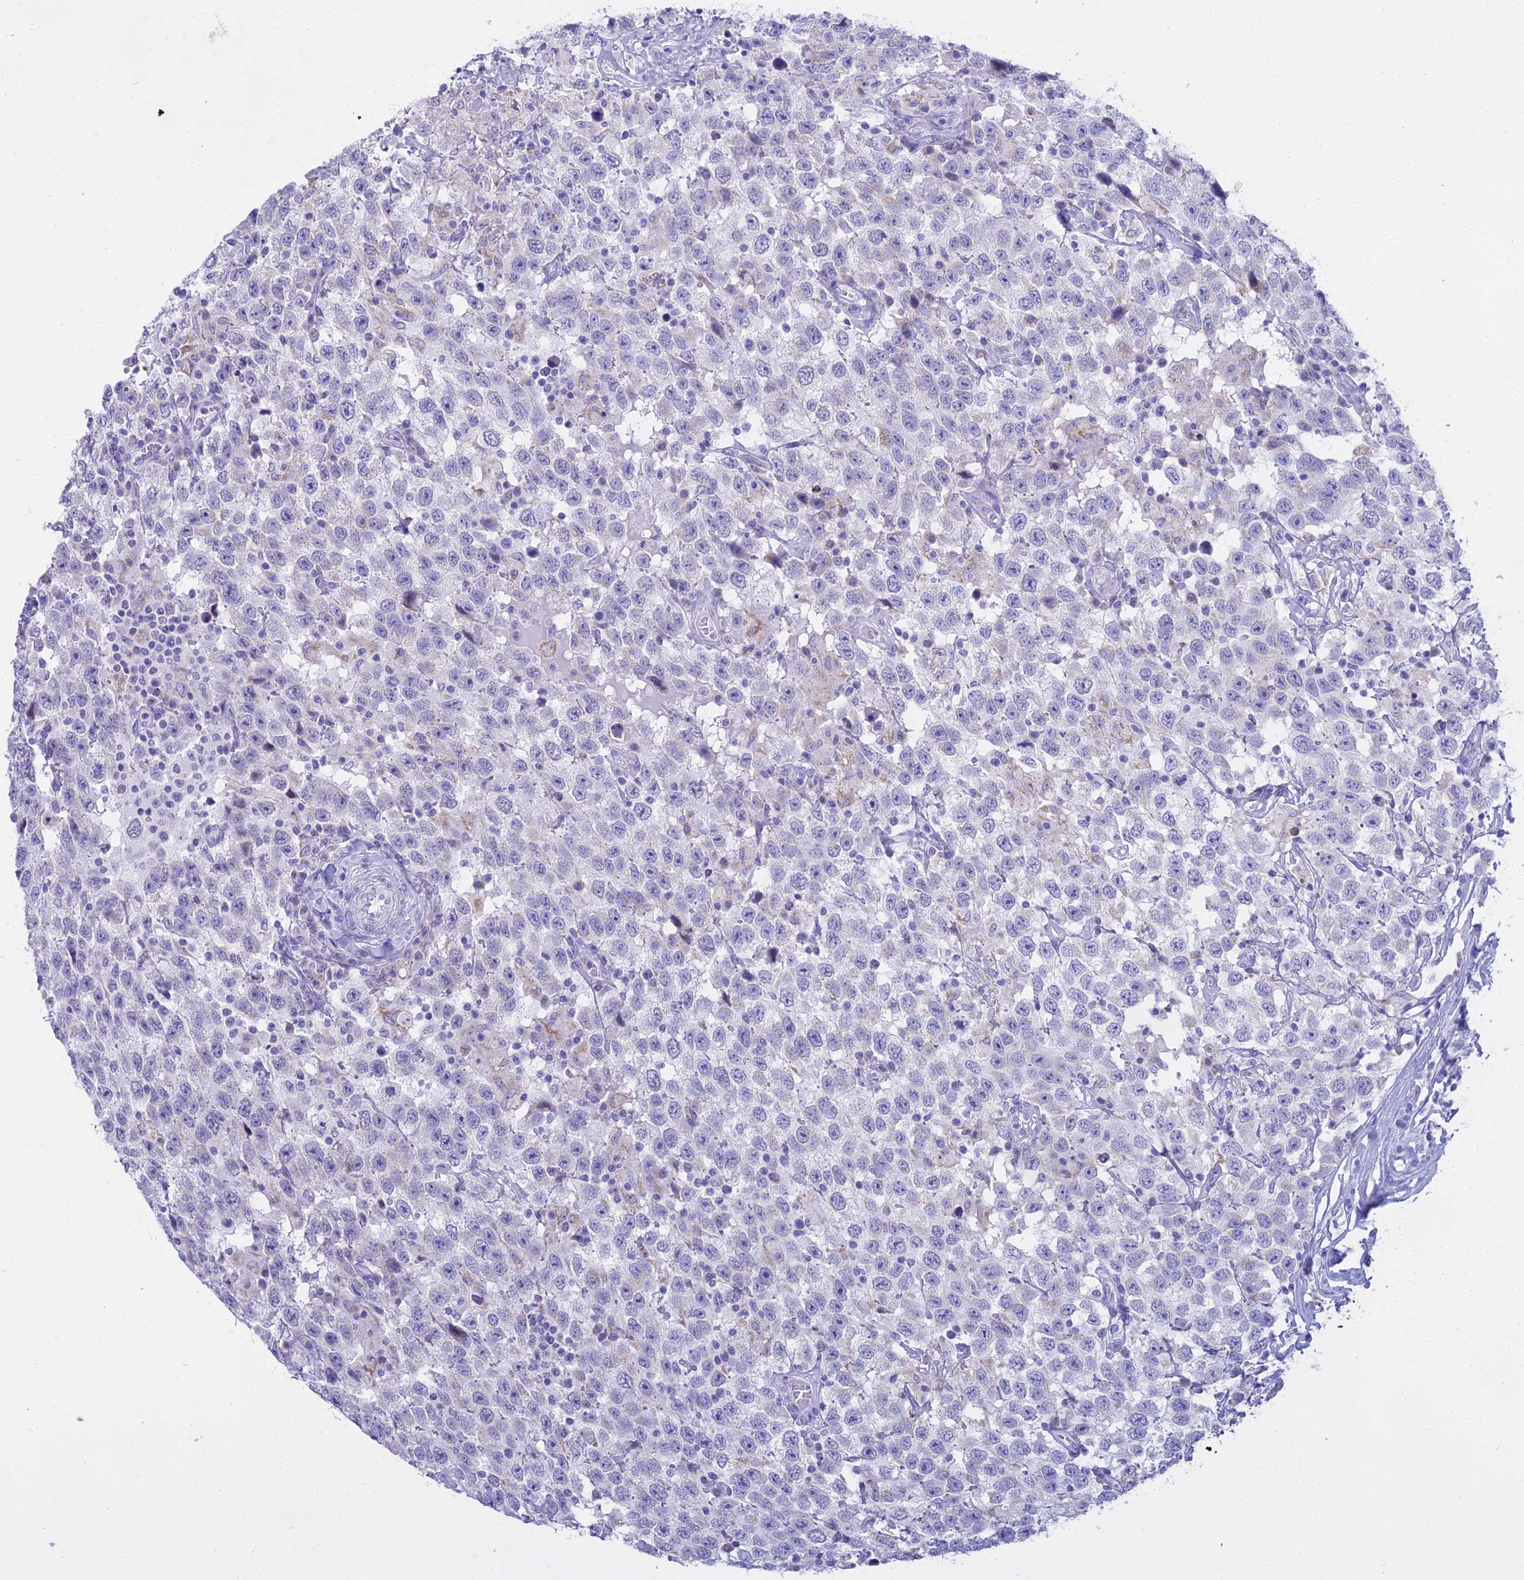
{"staining": {"intensity": "negative", "quantity": "none", "location": "none"}, "tissue": "testis cancer", "cell_type": "Tumor cells", "image_type": "cancer", "snomed": [{"axis": "morphology", "description": "Seminoma, NOS"}, {"axis": "topography", "description": "Testis"}], "caption": "The immunohistochemistry photomicrograph has no significant staining in tumor cells of testis cancer tissue.", "gene": "CGB2", "patient": {"sex": "male", "age": 41}}